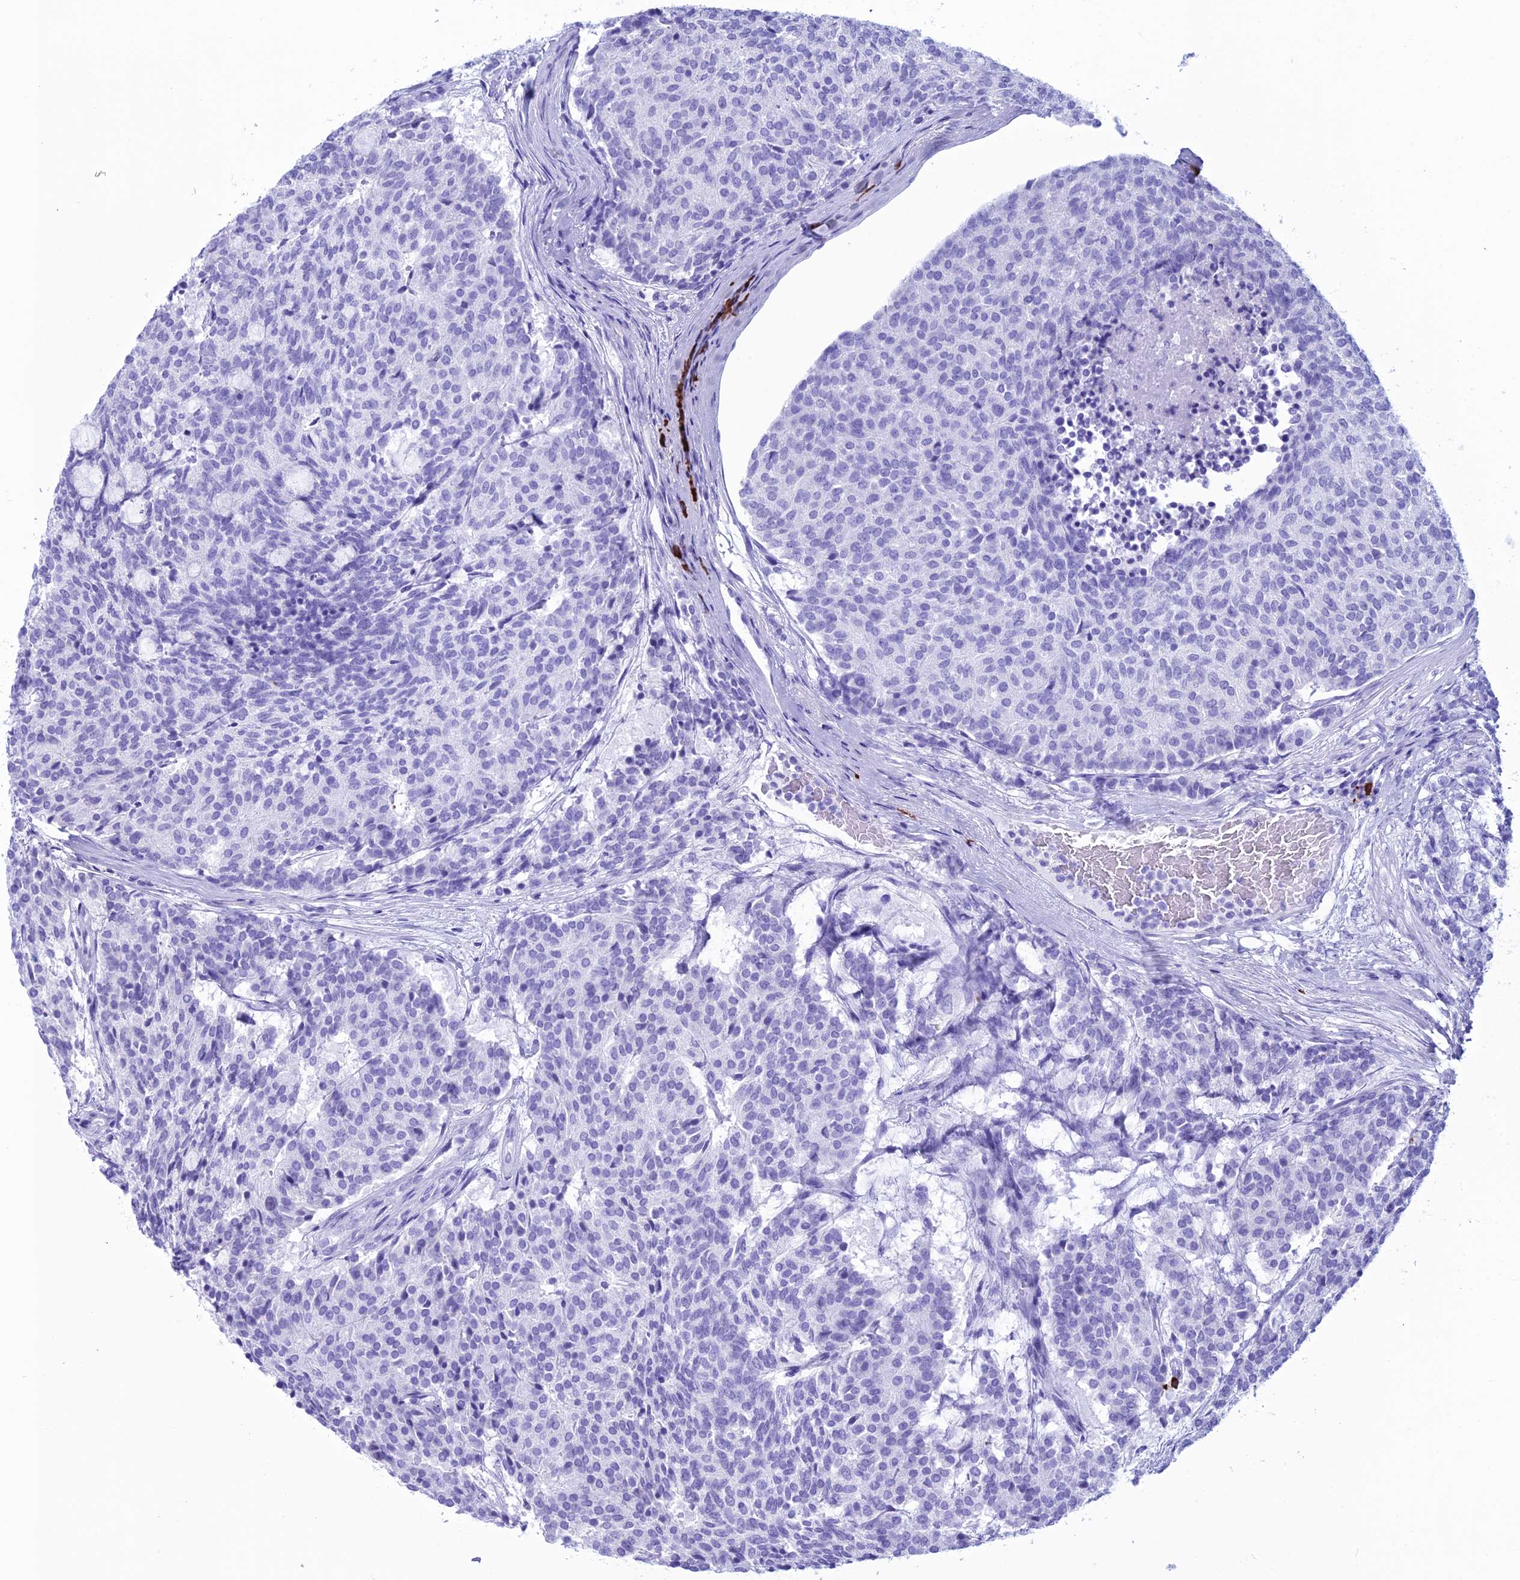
{"staining": {"intensity": "negative", "quantity": "none", "location": "none"}, "tissue": "carcinoid", "cell_type": "Tumor cells", "image_type": "cancer", "snomed": [{"axis": "morphology", "description": "Carcinoid, malignant, NOS"}, {"axis": "topography", "description": "Pancreas"}], "caption": "This is a histopathology image of immunohistochemistry staining of carcinoid, which shows no expression in tumor cells. (Immunohistochemistry, brightfield microscopy, high magnification).", "gene": "MZB1", "patient": {"sex": "female", "age": 54}}